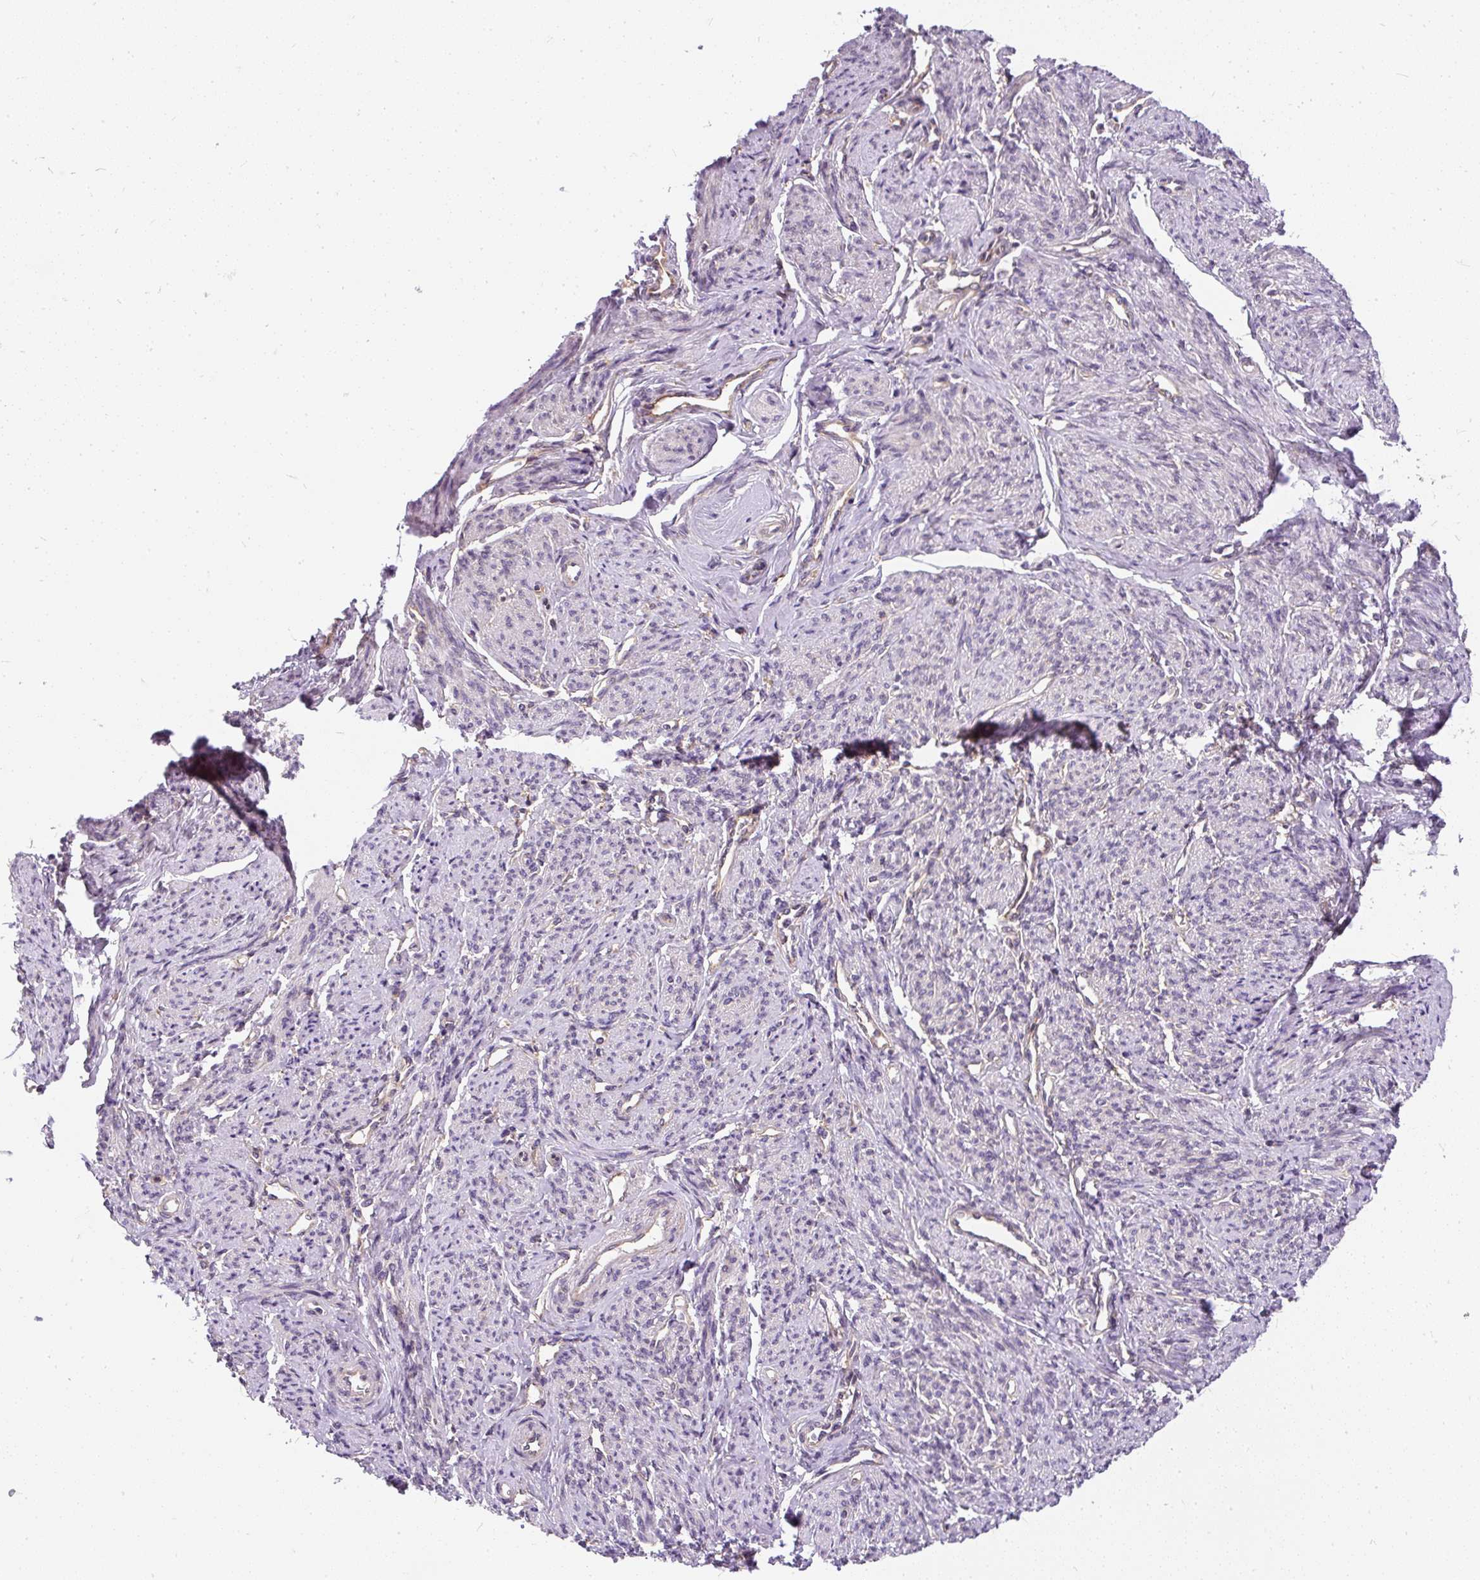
{"staining": {"intensity": "negative", "quantity": "none", "location": "none"}, "tissue": "smooth muscle", "cell_type": "Smooth muscle cells", "image_type": "normal", "snomed": [{"axis": "morphology", "description": "Normal tissue, NOS"}, {"axis": "topography", "description": "Smooth muscle"}], "caption": "Immunohistochemistry of unremarkable smooth muscle reveals no staining in smooth muscle cells.", "gene": "CYP20A1", "patient": {"sex": "female", "age": 65}}